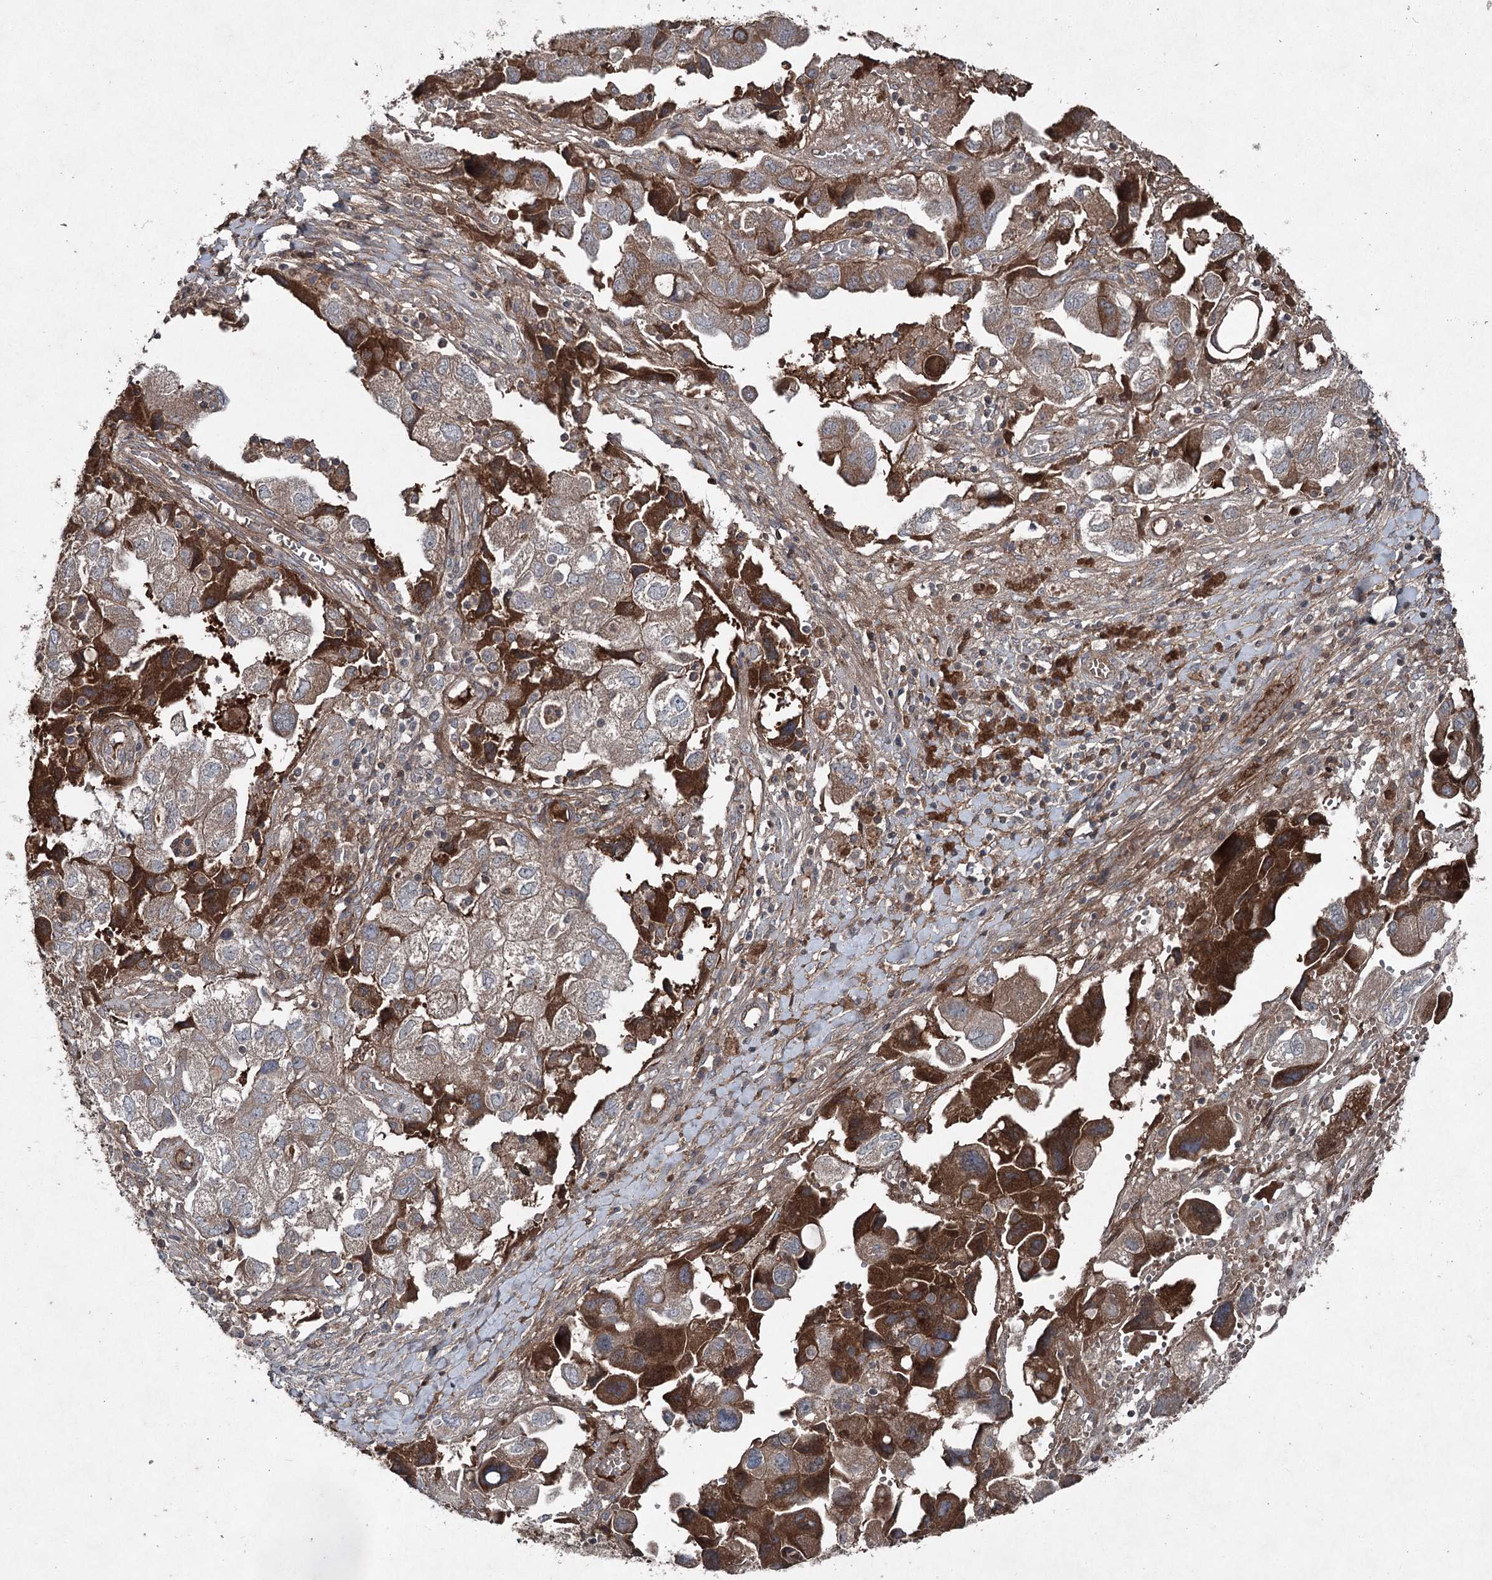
{"staining": {"intensity": "strong", "quantity": "<25%", "location": "cytoplasmic/membranous"}, "tissue": "ovarian cancer", "cell_type": "Tumor cells", "image_type": "cancer", "snomed": [{"axis": "morphology", "description": "Carcinoma, NOS"}, {"axis": "morphology", "description": "Cystadenocarcinoma, serous, NOS"}, {"axis": "topography", "description": "Ovary"}], "caption": "Immunohistochemistry (IHC) micrograph of neoplastic tissue: human ovarian cancer stained using immunohistochemistry (IHC) demonstrates medium levels of strong protein expression localized specifically in the cytoplasmic/membranous of tumor cells, appearing as a cytoplasmic/membranous brown color.", "gene": "PGLYRP2", "patient": {"sex": "female", "age": 69}}